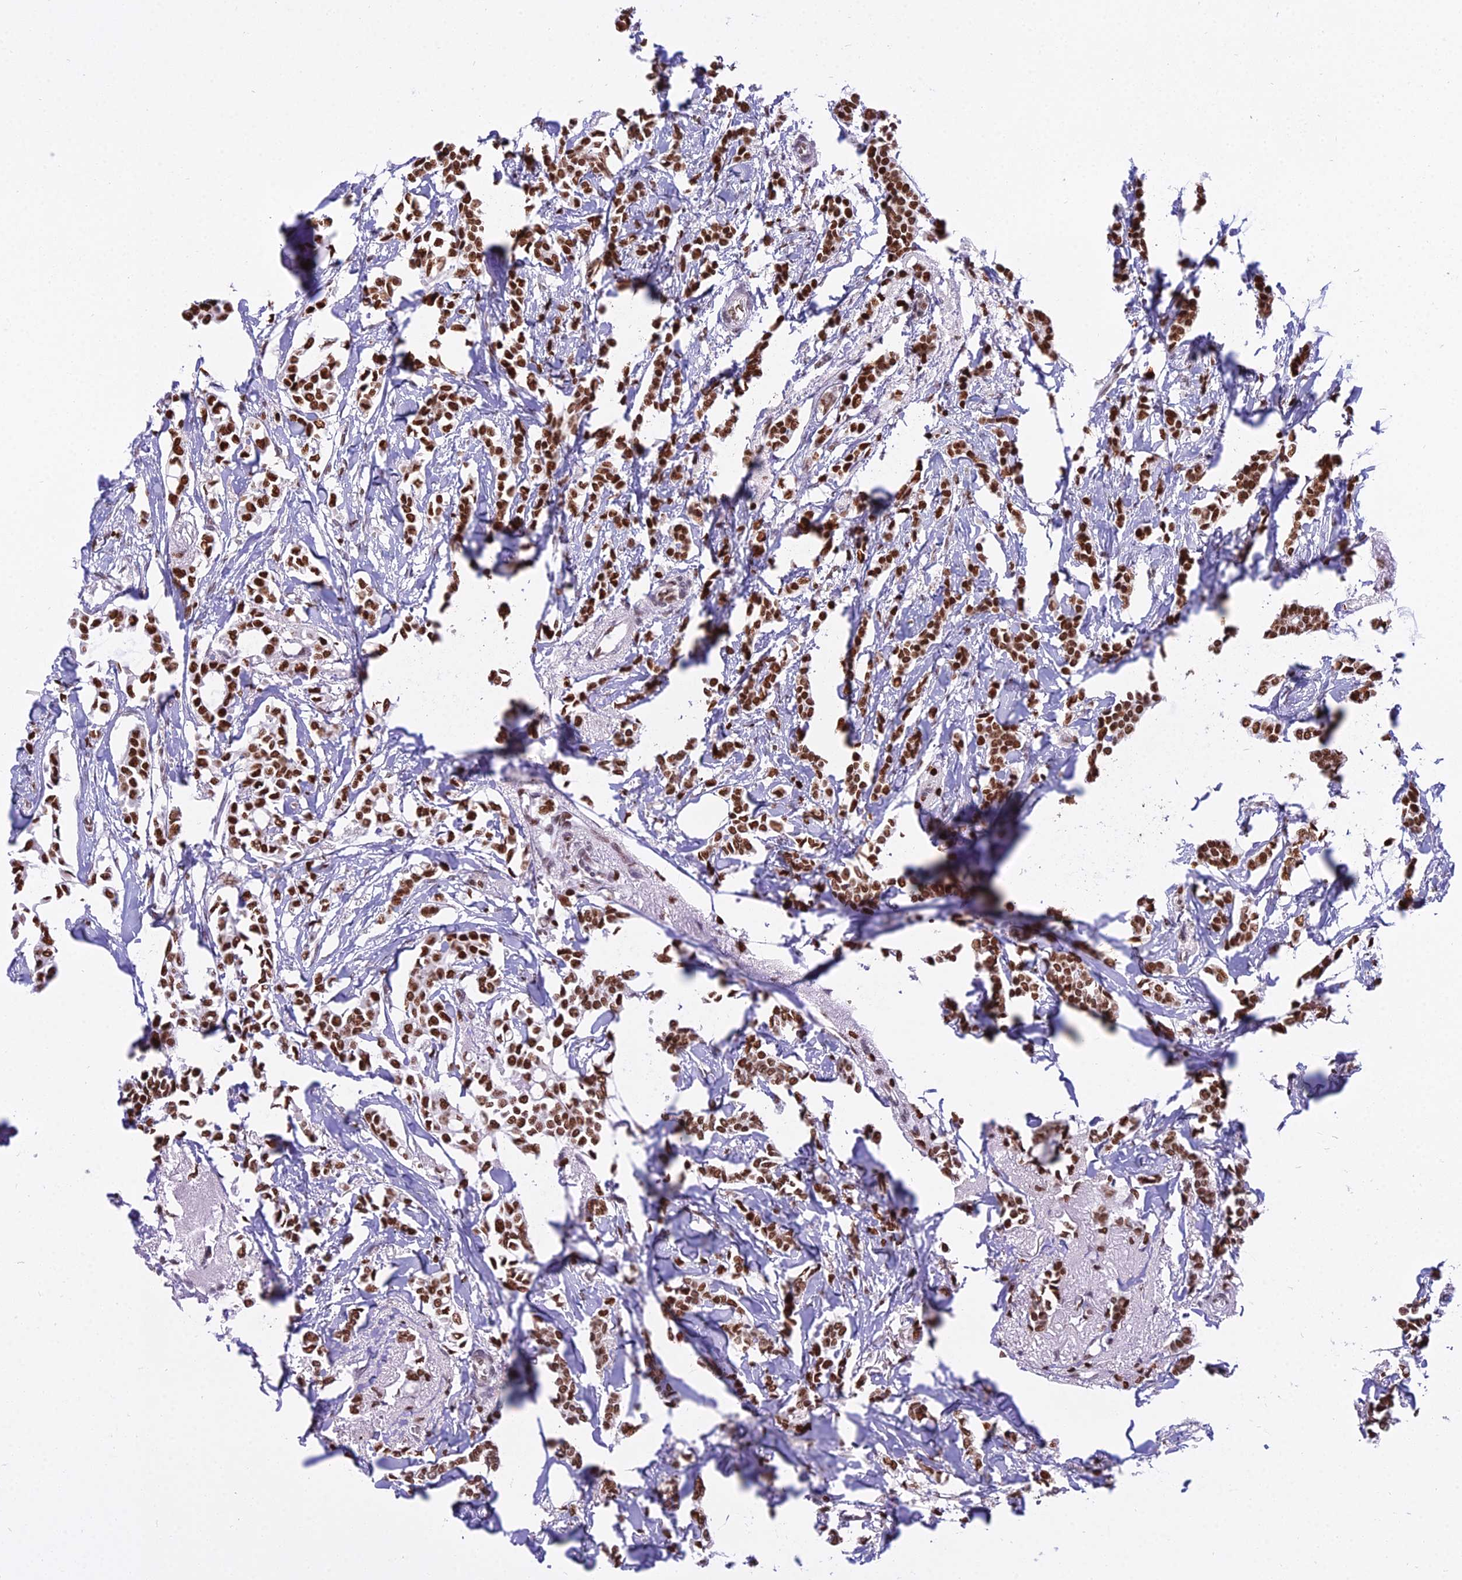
{"staining": {"intensity": "strong", "quantity": ">75%", "location": "nuclear"}, "tissue": "breast cancer", "cell_type": "Tumor cells", "image_type": "cancer", "snomed": [{"axis": "morphology", "description": "Duct carcinoma"}, {"axis": "topography", "description": "Breast"}], "caption": "Tumor cells show high levels of strong nuclear expression in approximately >75% of cells in human breast cancer.", "gene": "PARP1", "patient": {"sex": "female", "age": 41}}